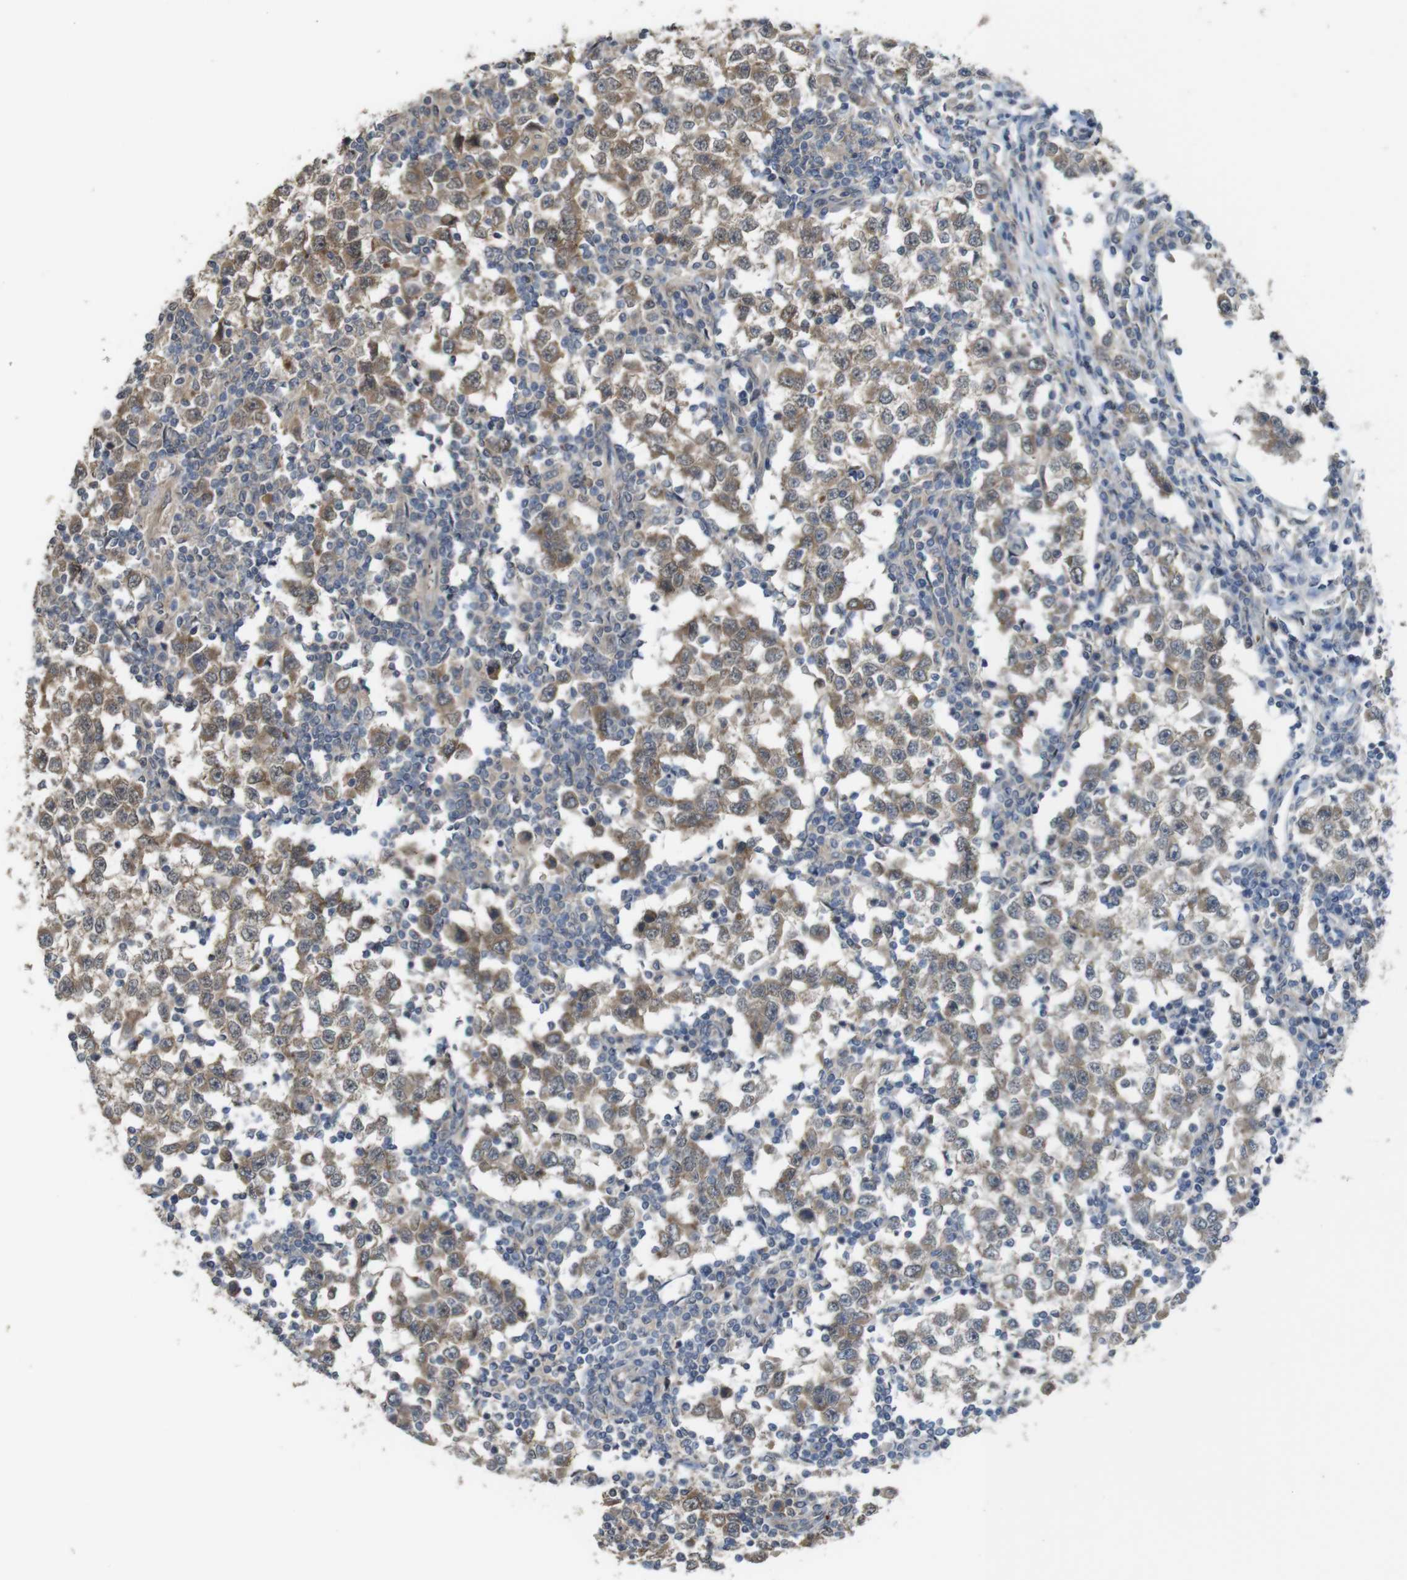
{"staining": {"intensity": "moderate", "quantity": ">75%", "location": "cytoplasmic/membranous"}, "tissue": "testis cancer", "cell_type": "Tumor cells", "image_type": "cancer", "snomed": [{"axis": "morphology", "description": "Seminoma, NOS"}, {"axis": "topography", "description": "Testis"}], "caption": "Immunohistochemistry (DAB (3,3'-diaminobenzidine)) staining of human testis cancer (seminoma) exhibits moderate cytoplasmic/membranous protein expression in approximately >75% of tumor cells.", "gene": "CDC34", "patient": {"sex": "male", "age": 65}}